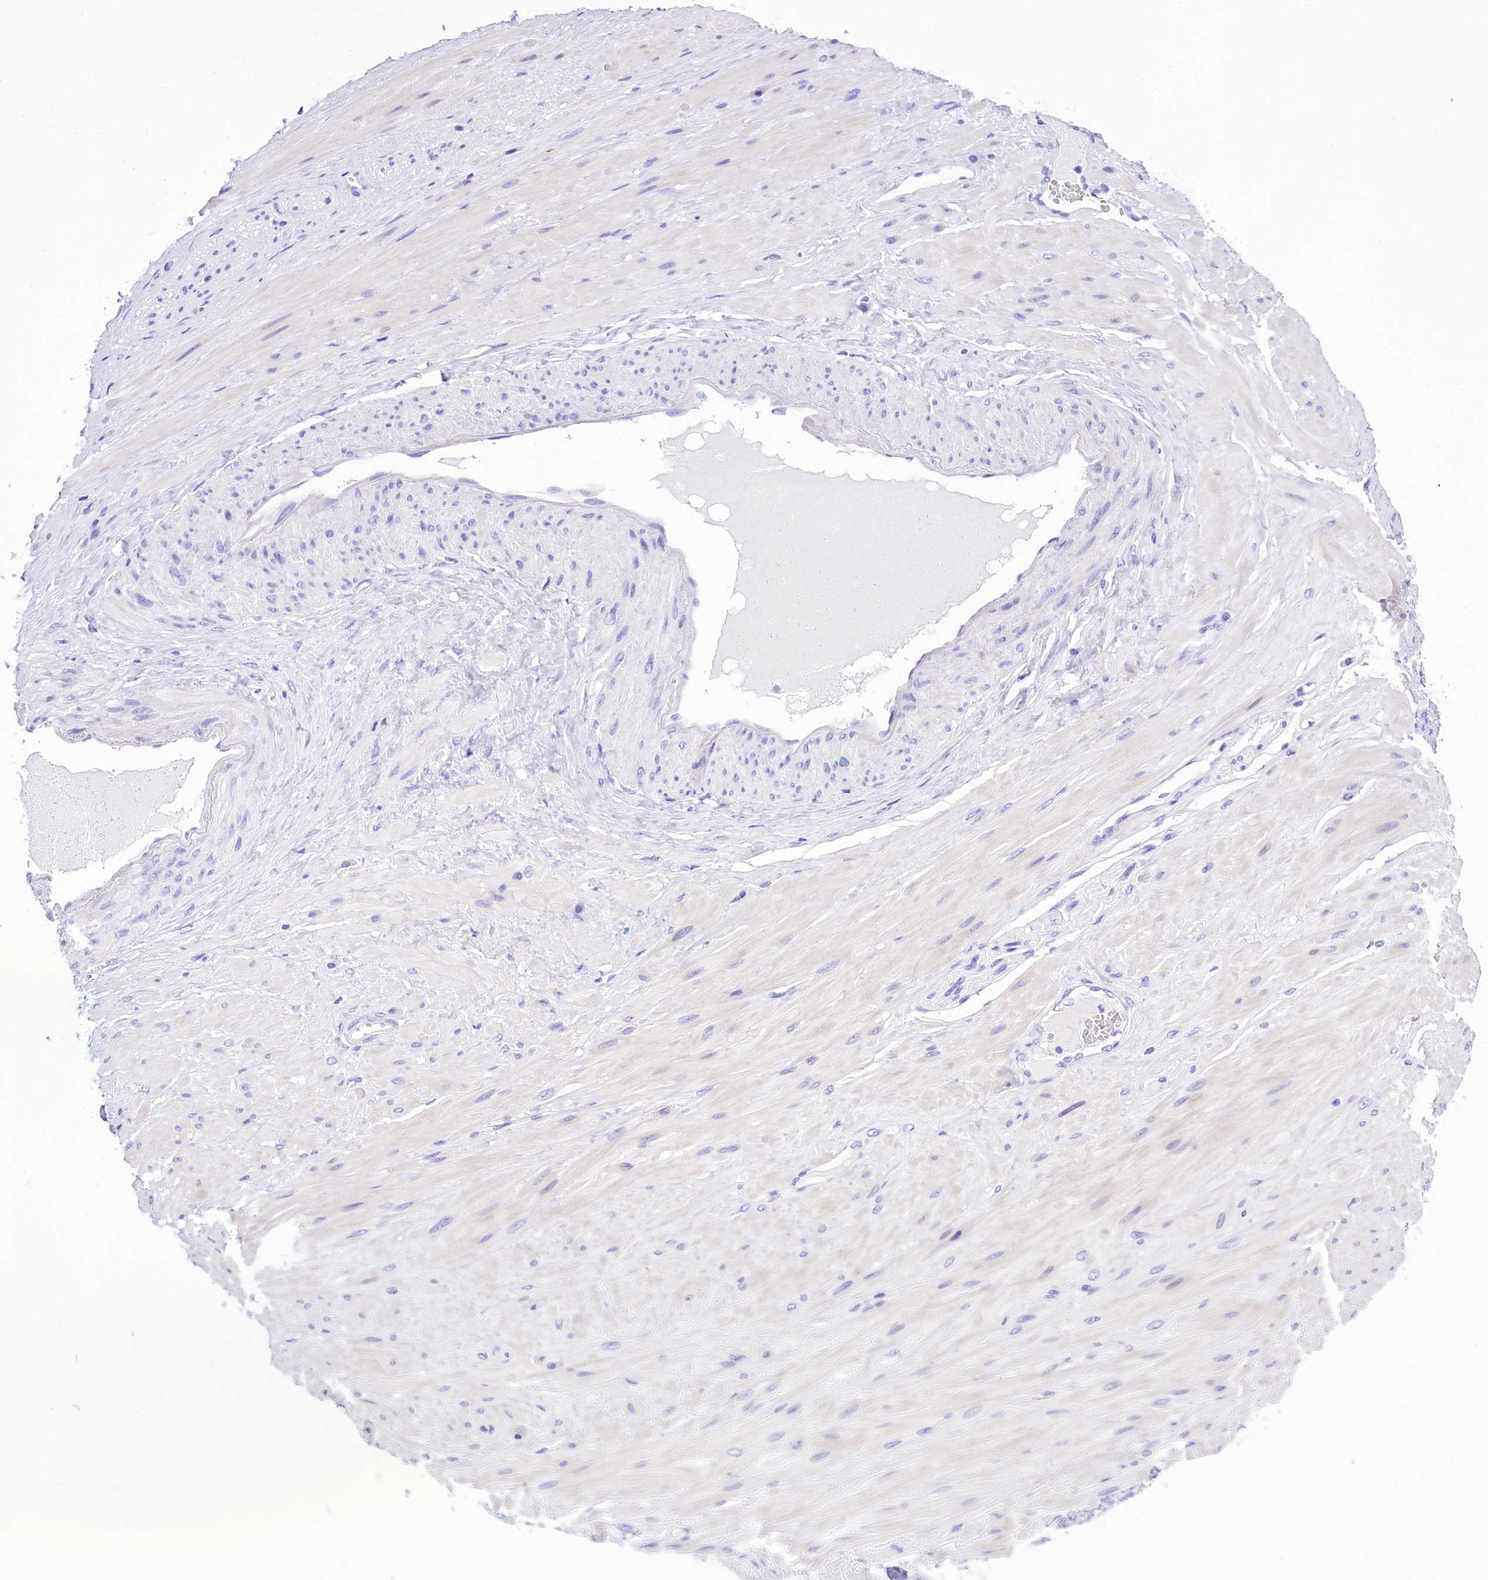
{"staining": {"intensity": "negative", "quantity": "none", "location": "none"}, "tissue": "adipose tissue", "cell_type": "Adipocytes", "image_type": "normal", "snomed": [{"axis": "morphology", "description": "Normal tissue, NOS"}, {"axis": "morphology", "description": "Adenocarcinoma, Low grade"}, {"axis": "topography", "description": "Prostate"}, {"axis": "topography", "description": "Peripheral nerve tissue"}], "caption": "Immunohistochemistry of unremarkable human adipose tissue reveals no staining in adipocytes.", "gene": "TTC36", "patient": {"sex": "male", "age": 63}}